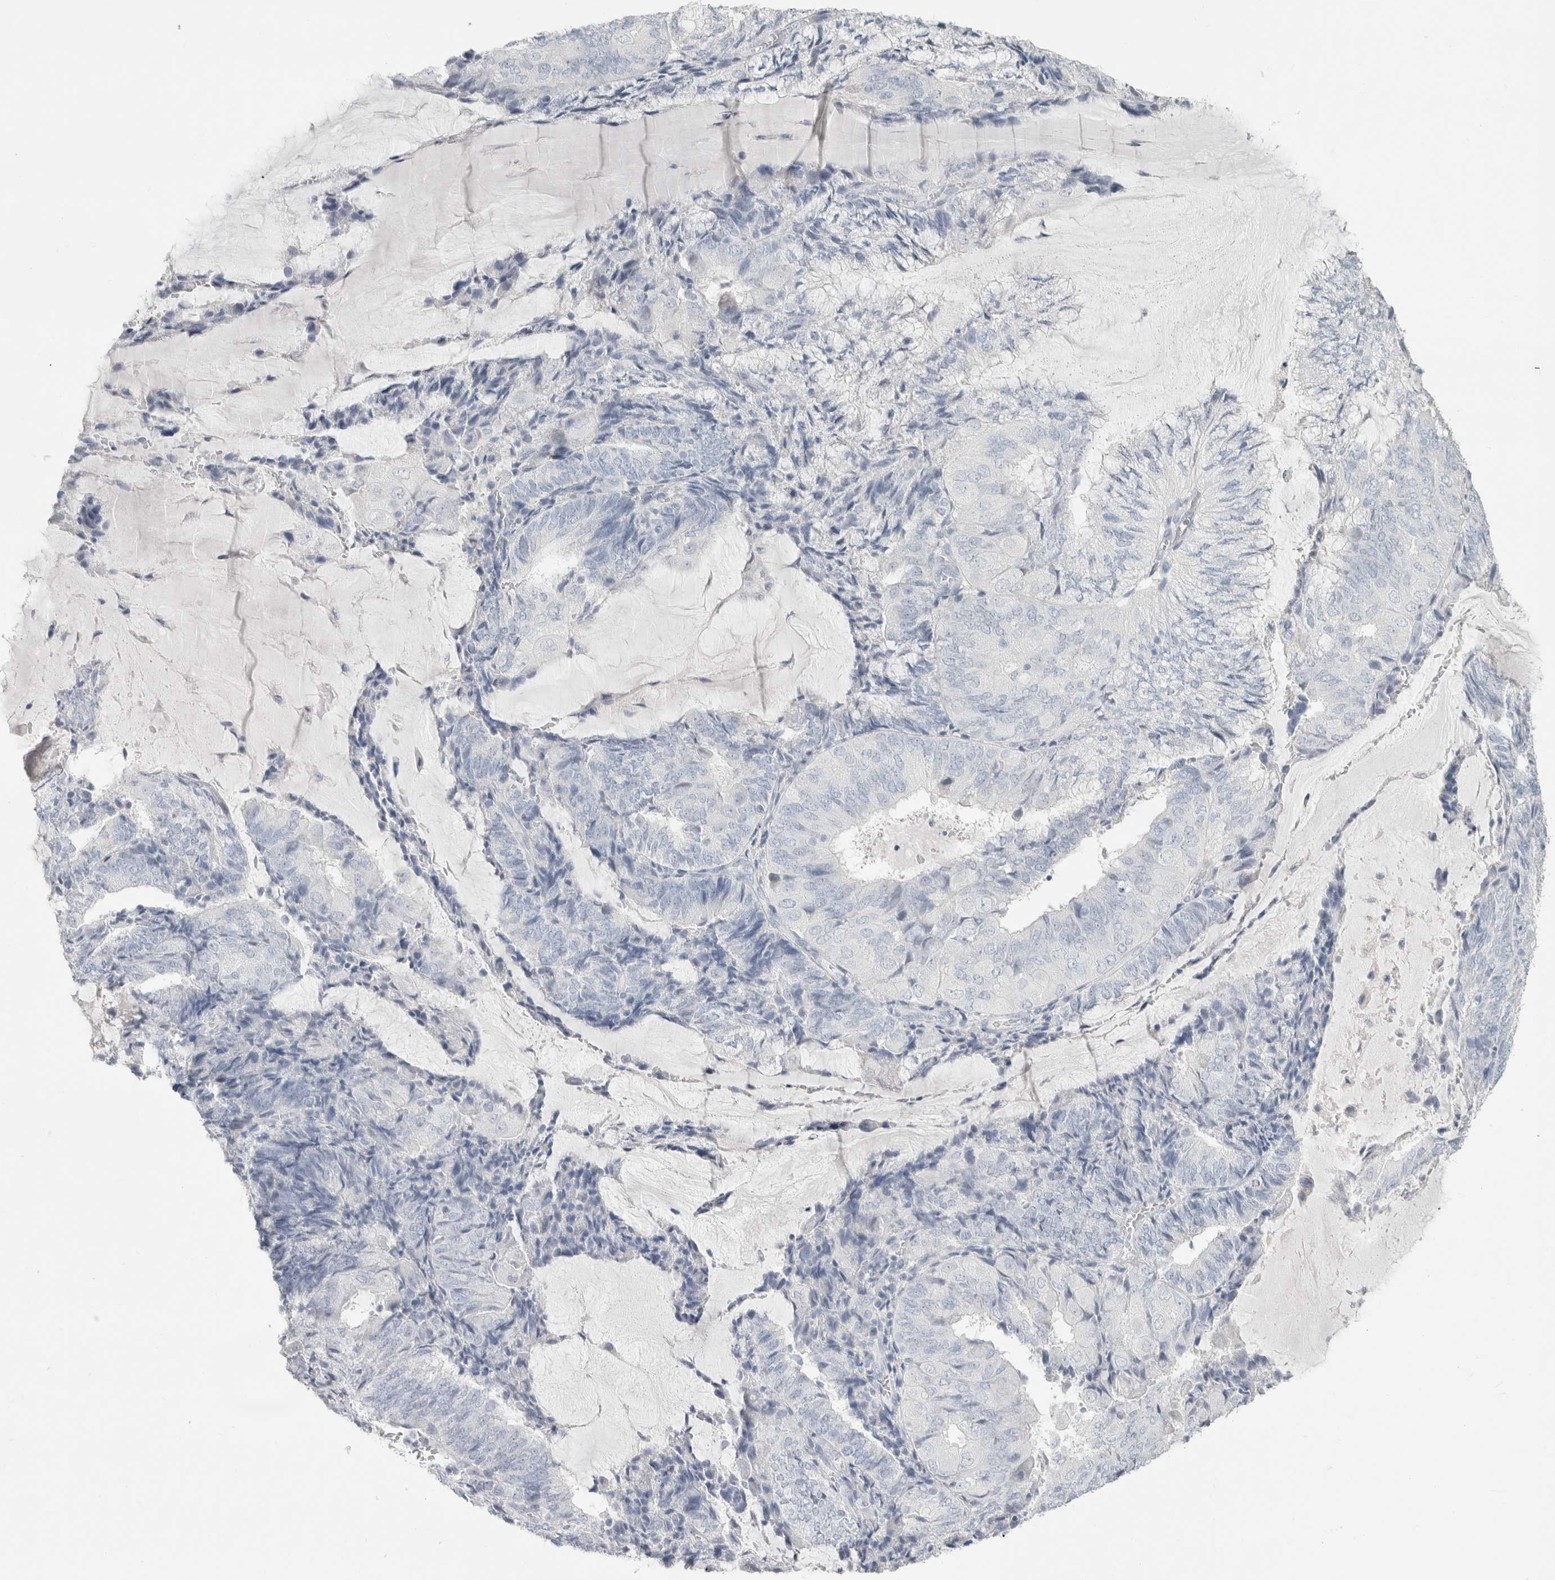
{"staining": {"intensity": "negative", "quantity": "none", "location": "none"}, "tissue": "endometrial cancer", "cell_type": "Tumor cells", "image_type": "cancer", "snomed": [{"axis": "morphology", "description": "Adenocarcinoma, NOS"}, {"axis": "topography", "description": "Endometrium"}], "caption": "The micrograph reveals no significant positivity in tumor cells of endometrial cancer.", "gene": "SLC6A1", "patient": {"sex": "female", "age": 81}}